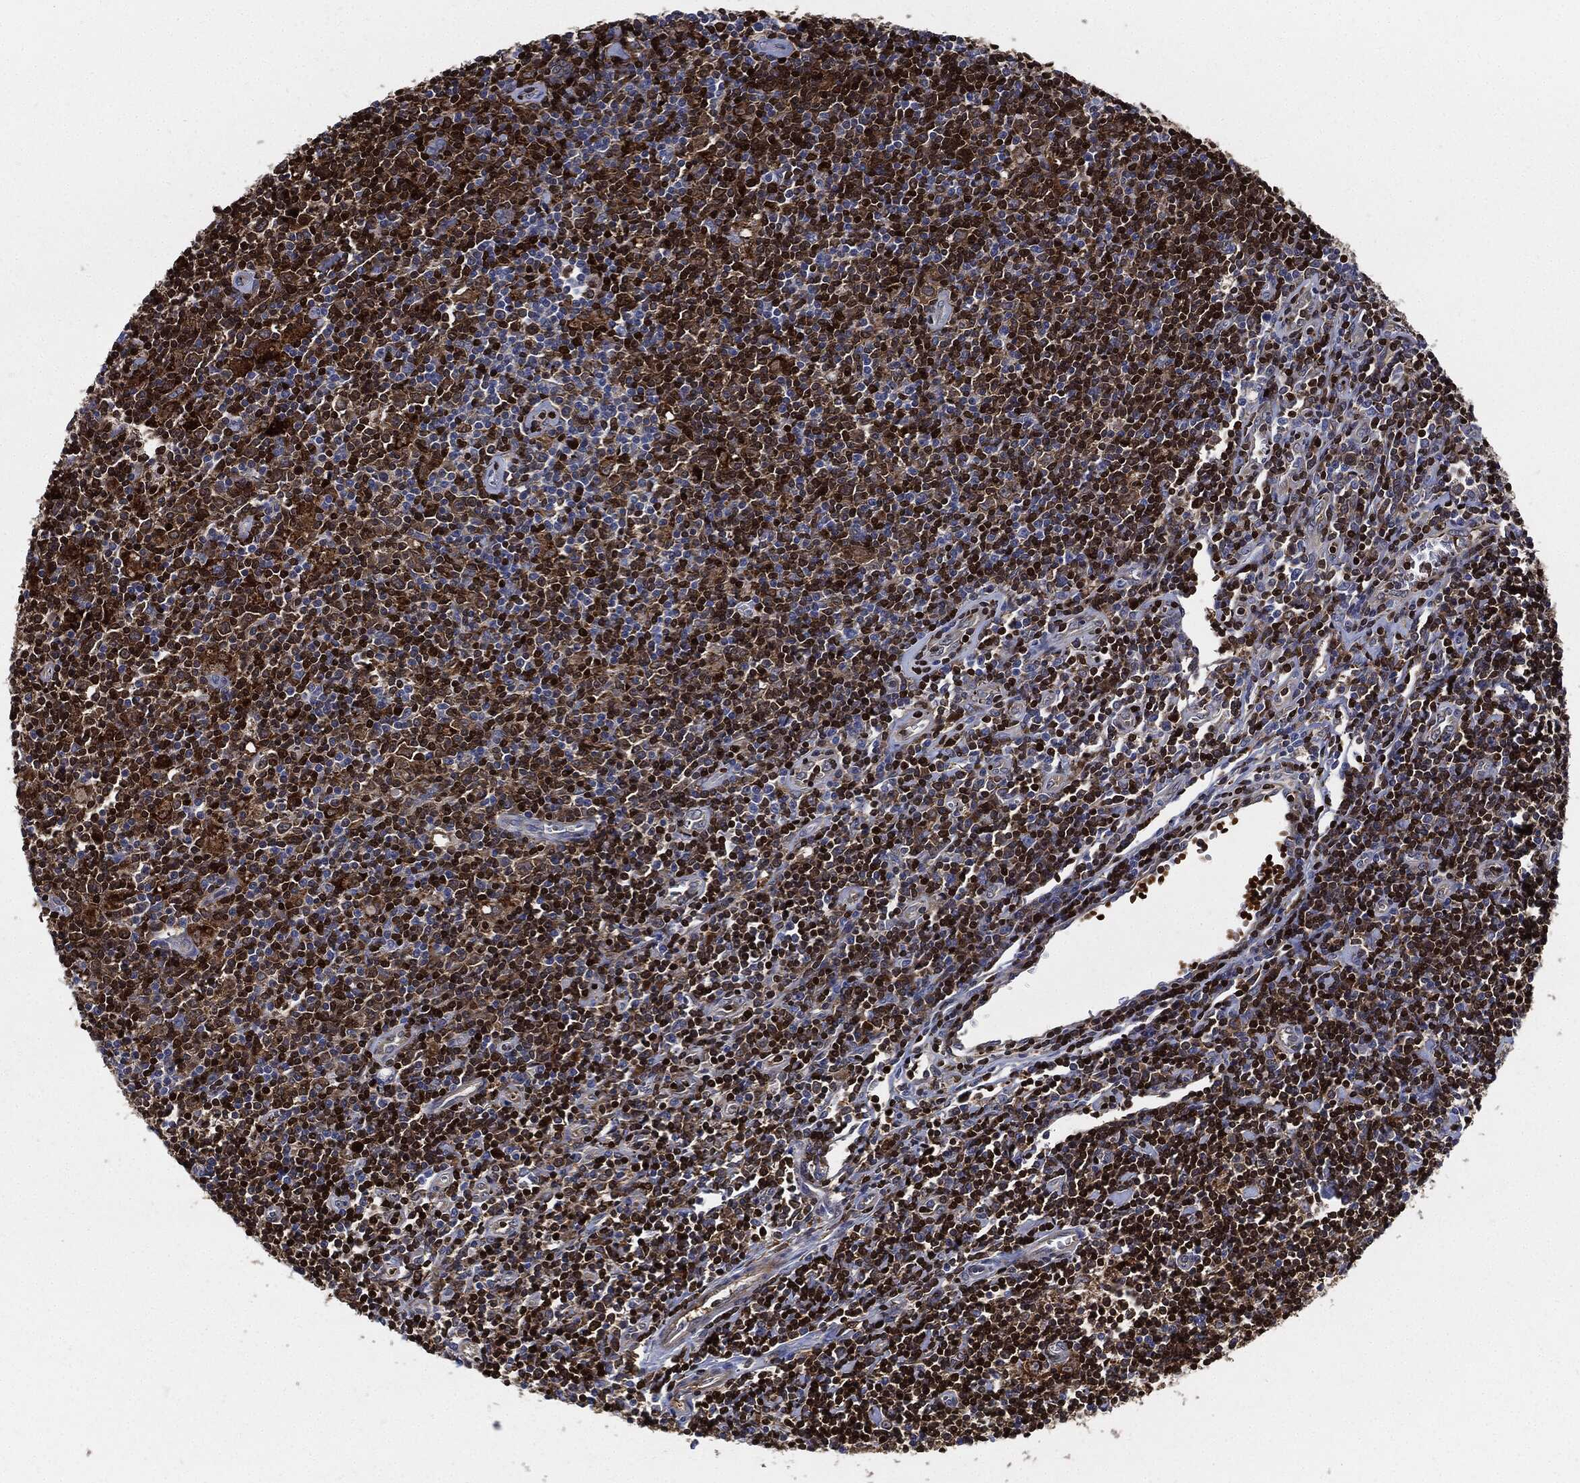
{"staining": {"intensity": "negative", "quantity": "none", "location": "none"}, "tissue": "lymphoma", "cell_type": "Tumor cells", "image_type": "cancer", "snomed": [{"axis": "morphology", "description": "Hodgkin's disease, NOS"}, {"axis": "topography", "description": "Lymph node"}], "caption": "Tumor cells are negative for brown protein staining in lymphoma.", "gene": "PRDX2", "patient": {"sex": "male", "age": 40}}